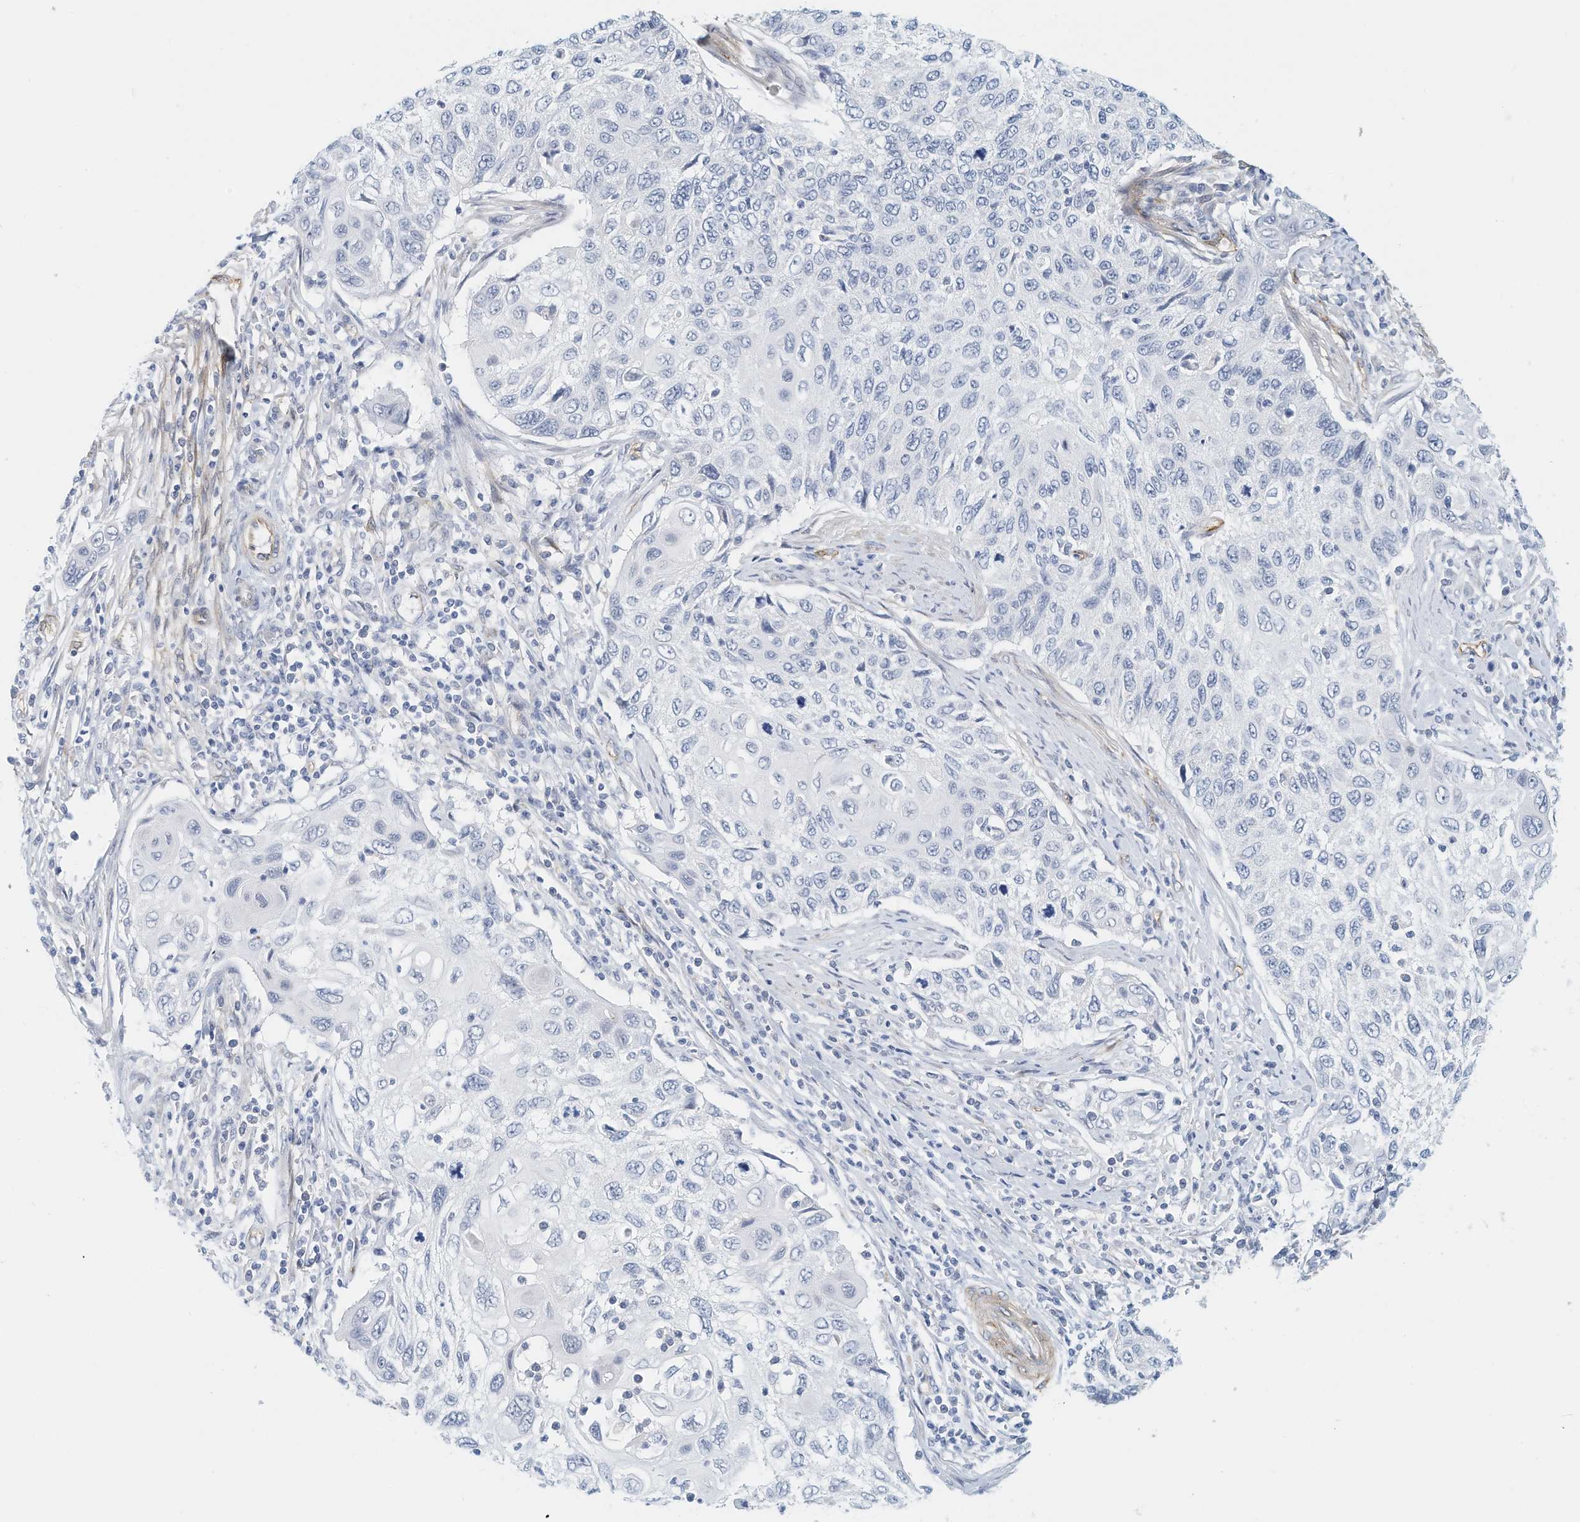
{"staining": {"intensity": "negative", "quantity": "none", "location": "none"}, "tissue": "cervical cancer", "cell_type": "Tumor cells", "image_type": "cancer", "snomed": [{"axis": "morphology", "description": "Squamous cell carcinoma, NOS"}, {"axis": "topography", "description": "Cervix"}], "caption": "Immunohistochemical staining of human cervical cancer (squamous cell carcinoma) reveals no significant expression in tumor cells. Brightfield microscopy of immunohistochemistry (IHC) stained with DAB (brown) and hematoxylin (blue), captured at high magnification.", "gene": "ARHGAP28", "patient": {"sex": "female", "age": 70}}